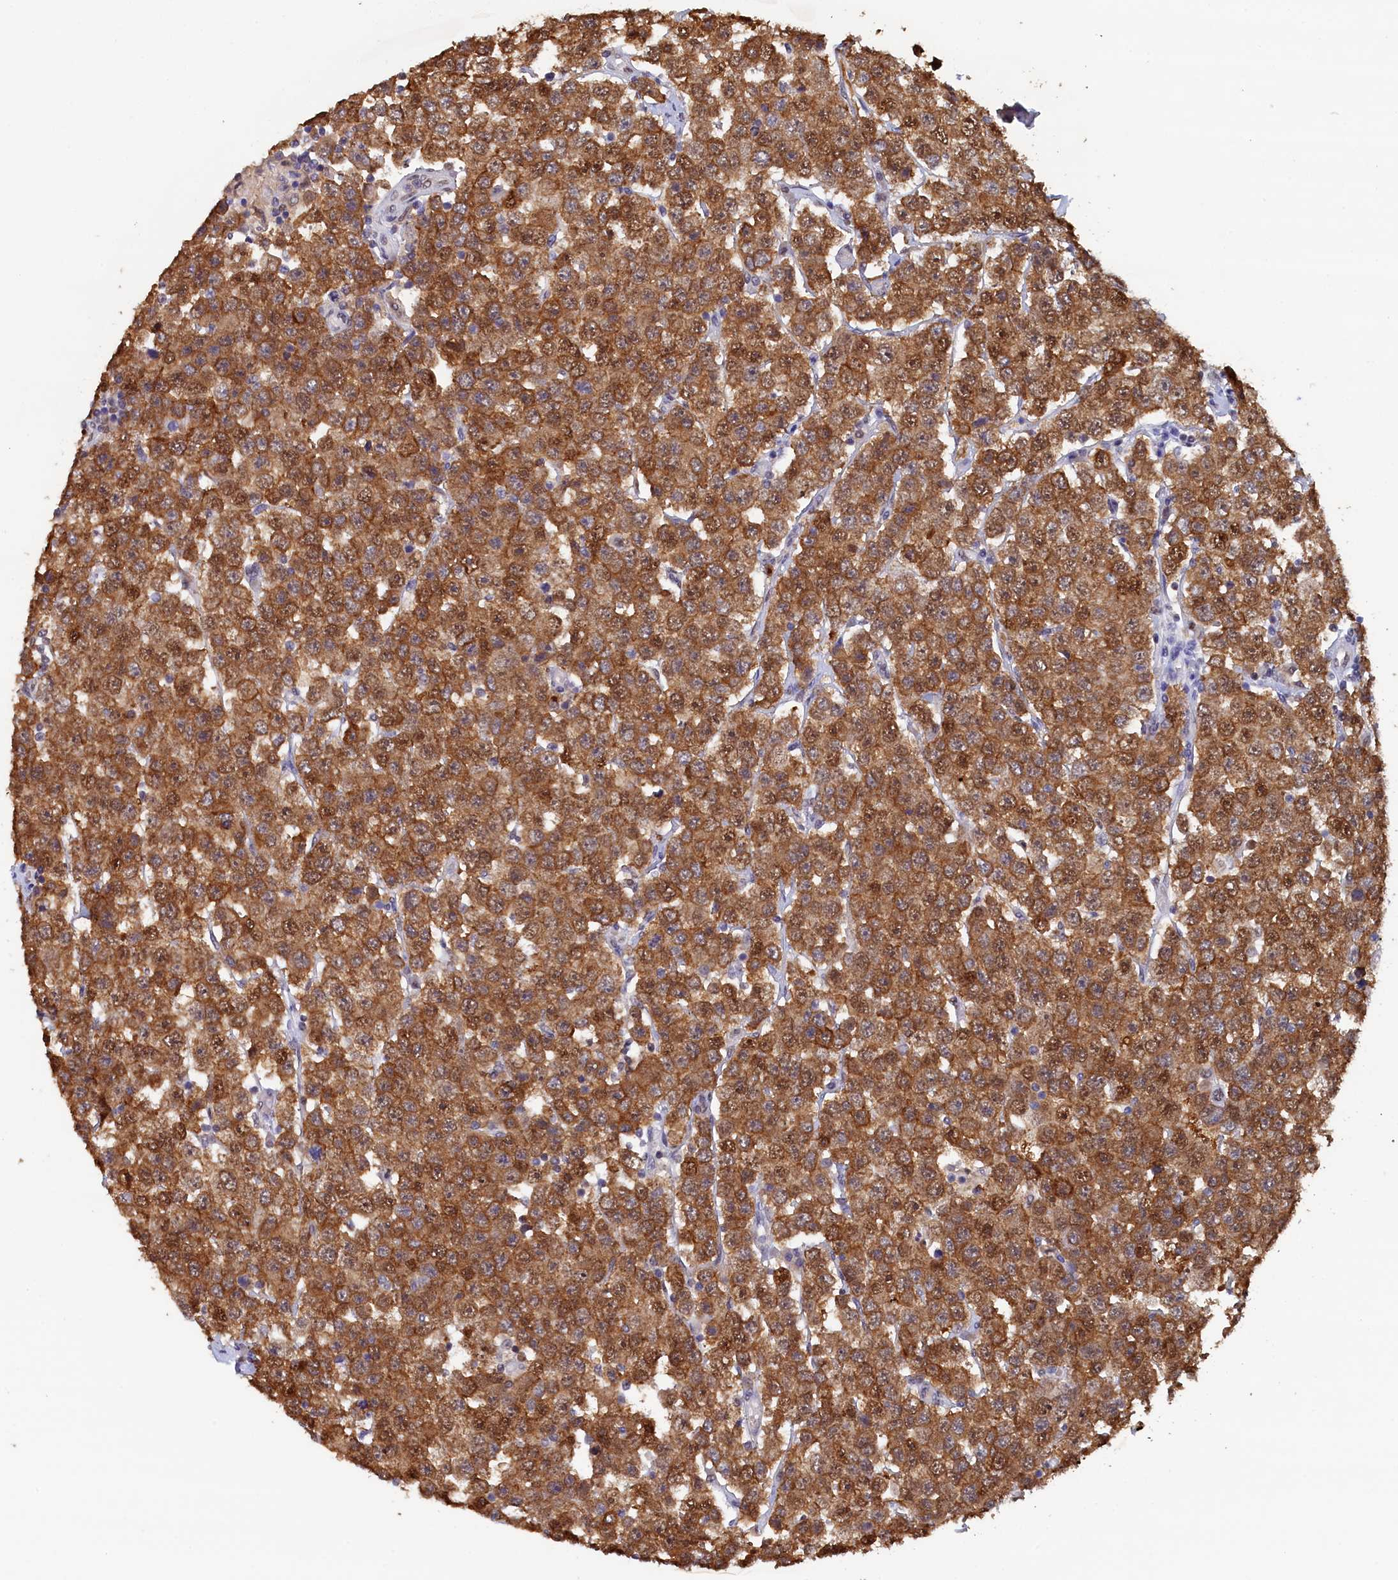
{"staining": {"intensity": "moderate", "quantity": ">75%", "location": "cytoplasmic/membranous,nuclear"}, "tissue": "testis cancer", "cell_type": "Tumor cells", "image_type": "cancer", "snomed": [{"axis": "morphology", "description": "Seminoma, NOS"}, {"axis": "topography", "description": "Testis"}], "caption": "The image reveals a brown stain indicating the presence of a protein in the cytoplasmic/membranous and nuclear of tumor cells in testis cancer.", "gene": "AHCY", "patient": {"sex": "male", "age": 28}}